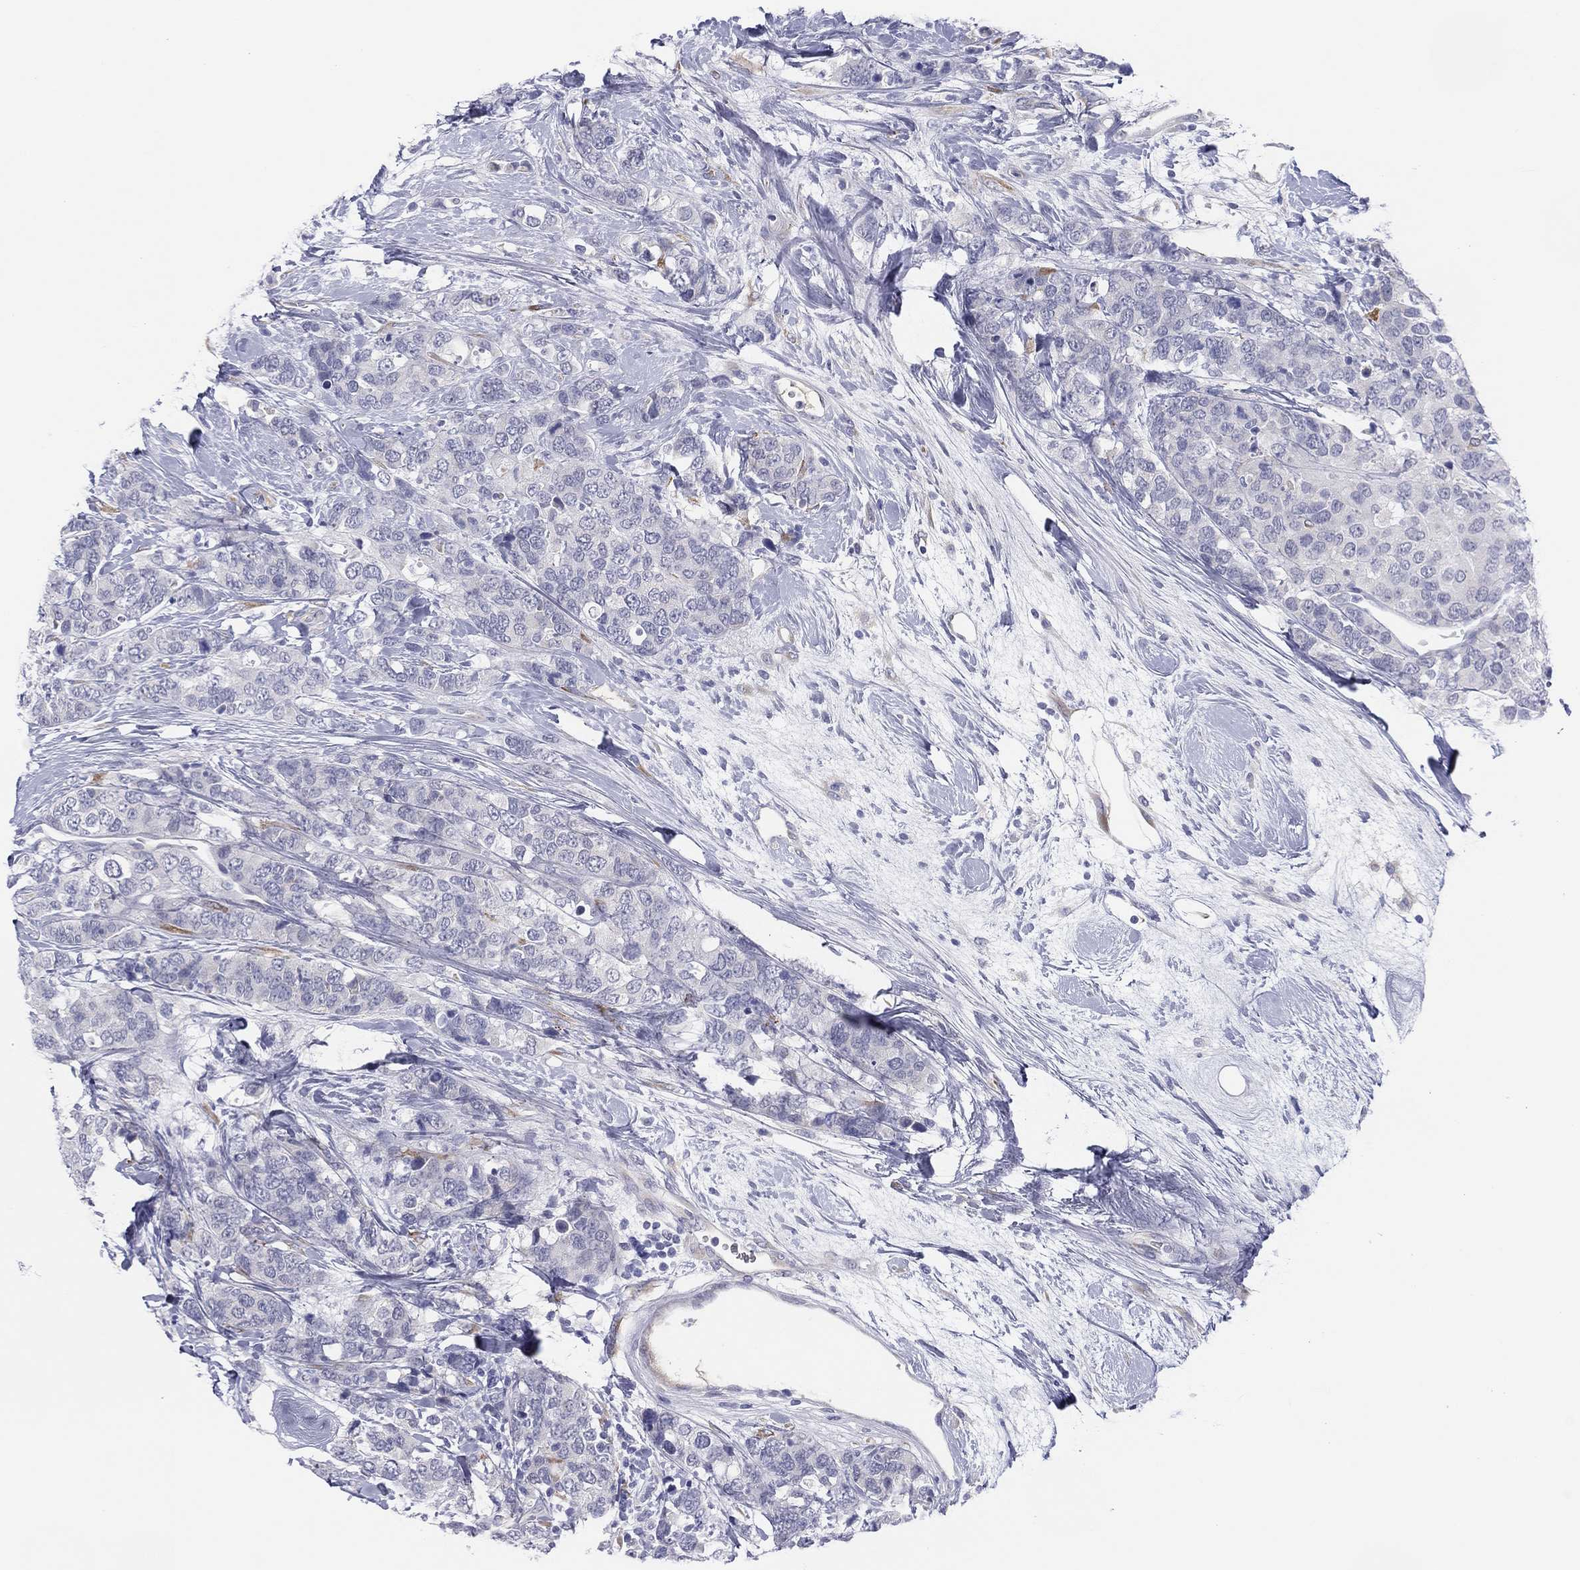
{"staining": {"intensity": "negative", "quantity": "none", "location": "none"}, "tissue": "breast cancer", "cell_type": "Tumor cells", "image_type": "cancer", "snomed": [{"axis": "morphology", "description": "Lobular carcinoma"}, {"axis": "topography", "description": "Breast"}], "caption": "Breast cancer was stained to show a protein in brown. There is no significant staining in tumor cells.", "gene": "MLF1", "patient": {"sex": "female", "age": 59}}